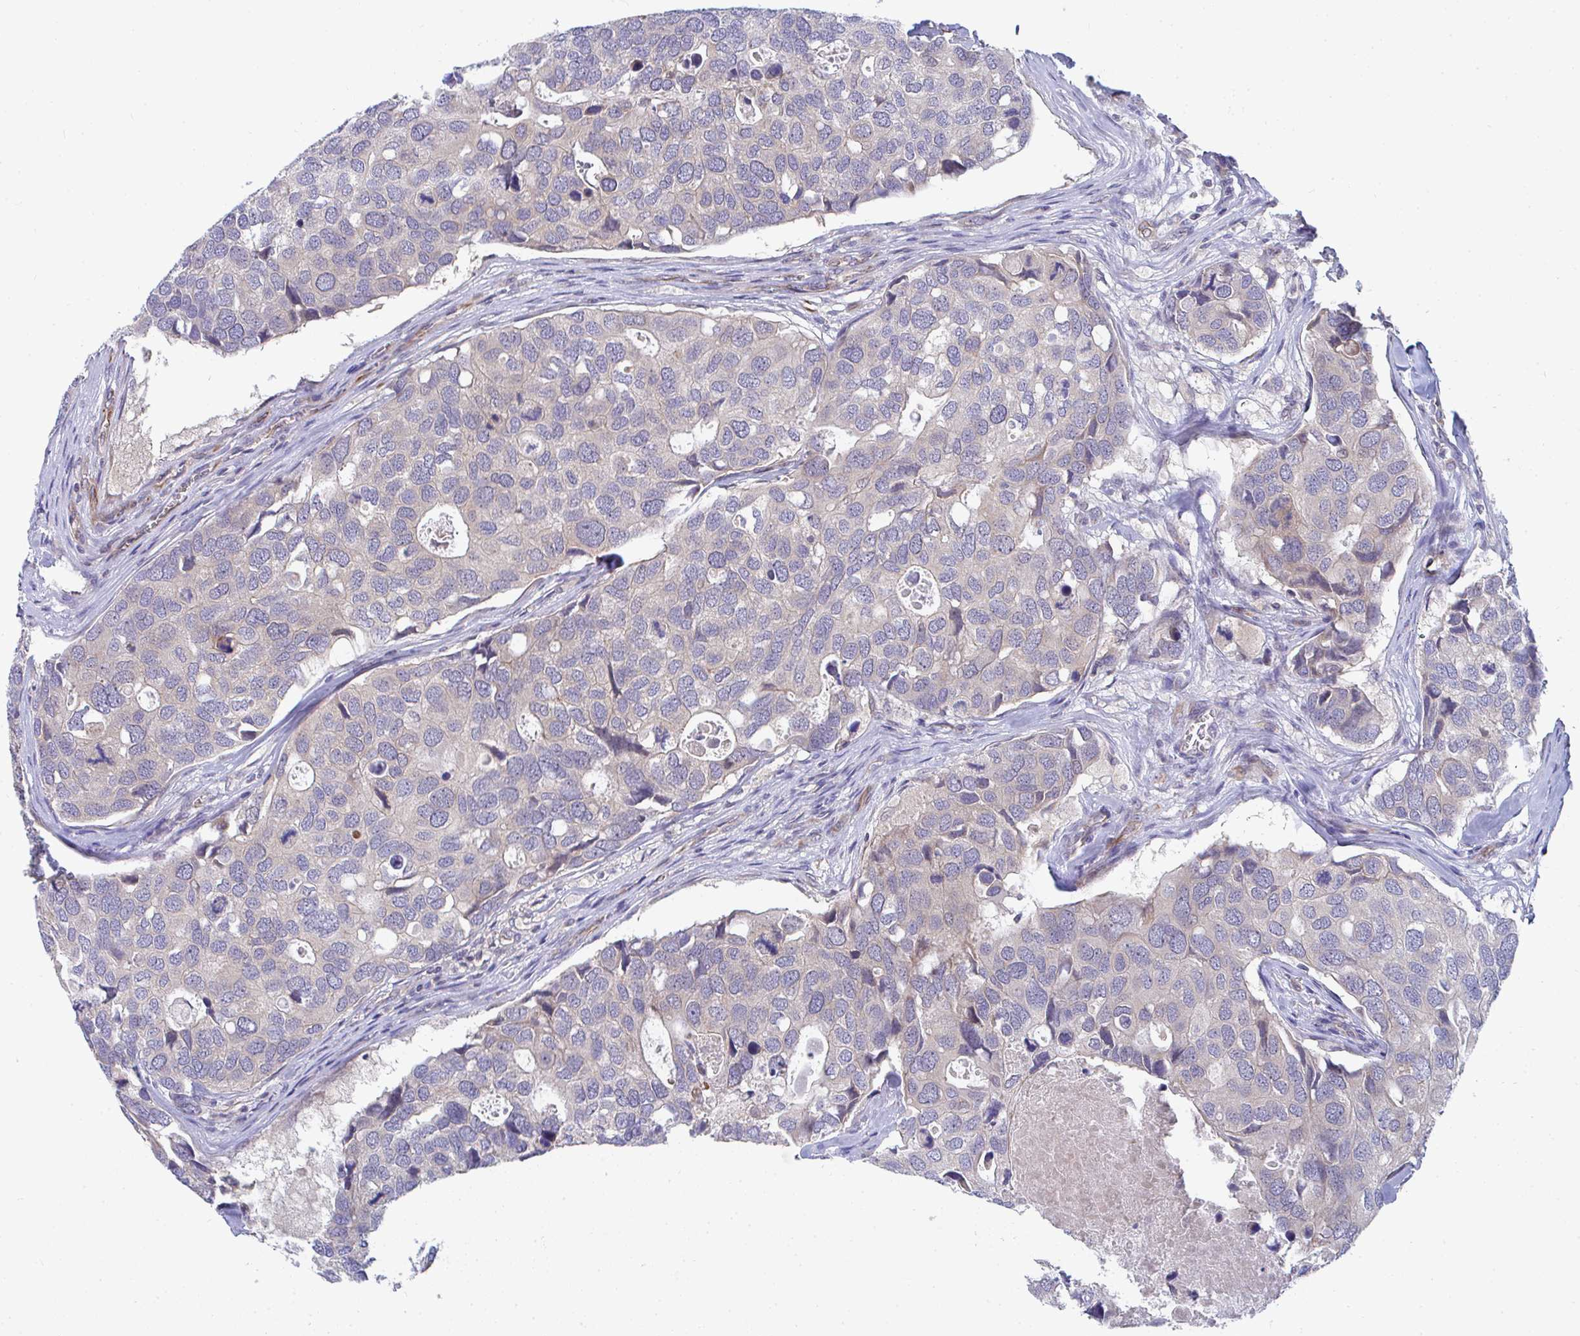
{"staining": {"intensity": "negative", "quantity": "none", "location": "none"}, "tissue": "breast cancer", "cell_type": "Tumor cells", "image_type": "cancer", "snomed": [{"axis": "morphology", "description": "Duct carcinoma"}, {"axis": "topography", "description": "Breast"}], "caption": "DAB (3,3'-diaminobenzidine) immunohistochemical staining of intraductal carcinoma (breast) shows no significant expression in tumor cells. (DAB immunohistochemistry (IHC) visualized using brightfield microscopy, high magnification).", "gene": "EIF1AD", "patient": {"sex": "female", "age": 83}}